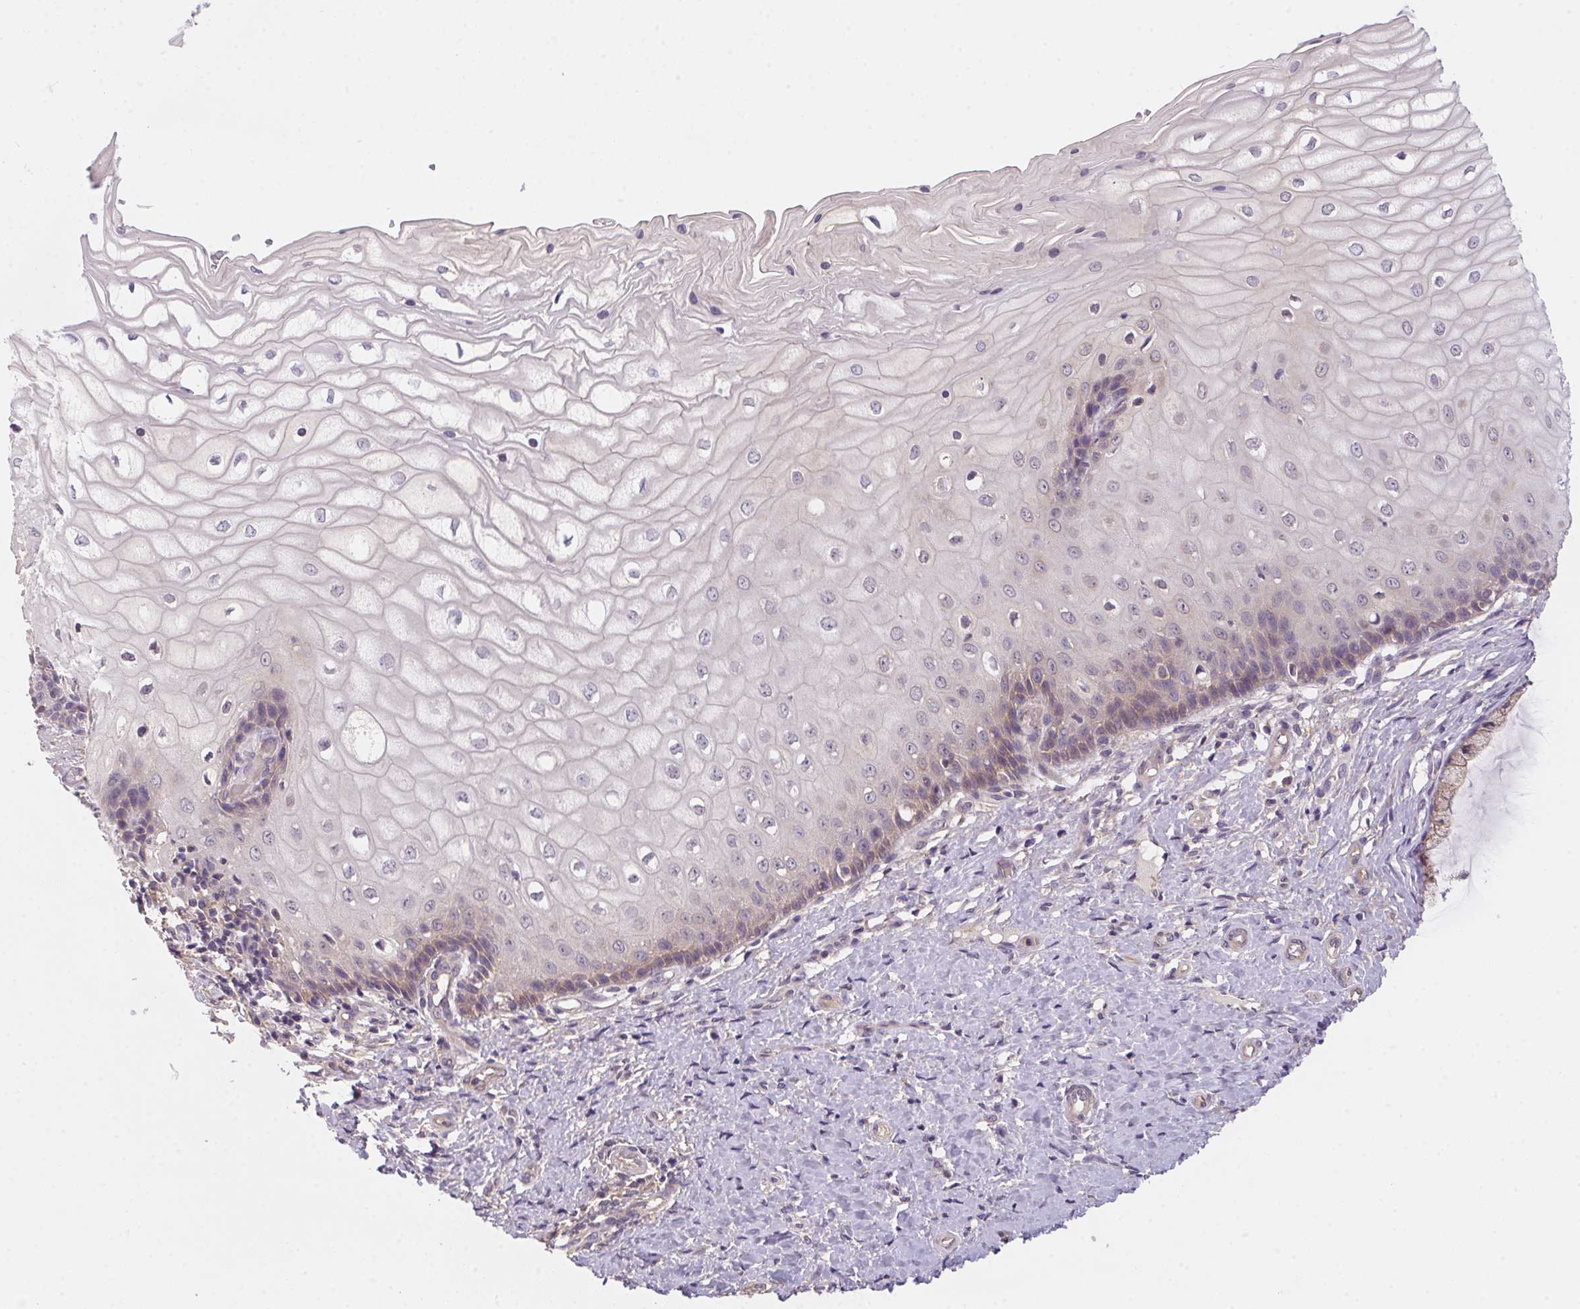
{"staining": {"intensity": "weak", "quantity": ">75%", "location": "cytoplasmic/membranous"}, "tissue": "cervix", "cell_type": "Glandular cells", "image_type": "normal", "snomed": [{"axis": "morphology", "description": "Normal tissue, NOS"}, {"axis": "topography", "description": "Cervix"}], "caption": "Immunohistochemical staining of unremarkable cervix reveals low levels of weak cytoplasmic/membranous staining in about >75% of glandular cells.", "gene": "PRKAA1", "patient": {"sex": "female", "age": 37}}